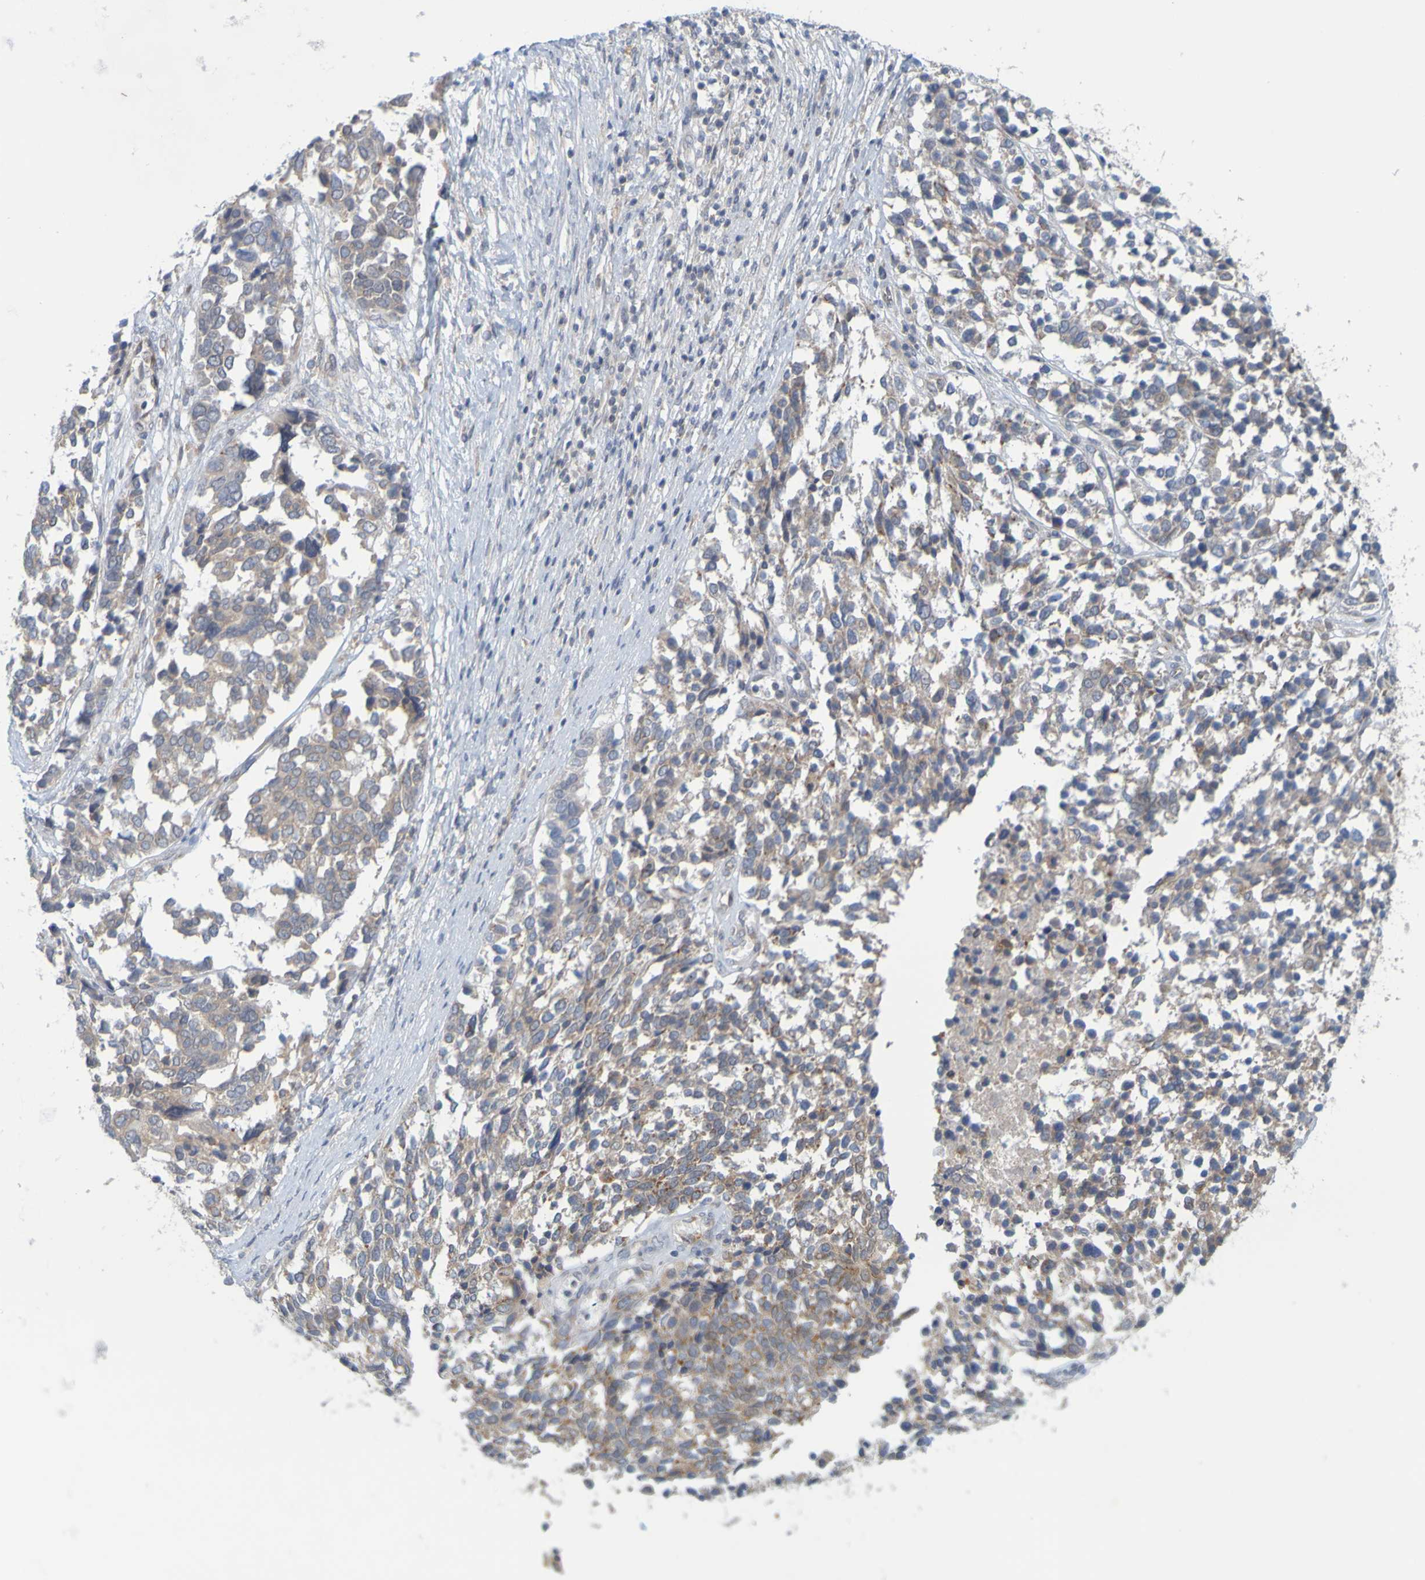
{"staining": {"intensity": "weak", "quantity": ">75%", "location": "cytoplasmic/membranous"}, "tissue": "ovarian cancer", "cell_type": "Tumor cells", "image_type": "cancer", "snomed": [{"axis": "morphology", "description": "Cystadenocarcinoma, serous, NOS"}, {"axis": "topography", "description": "Ovary"}], "caption": "This is a histology image of immunohistochemistry staining of ovarian serous cystadenocarcinoma, which shows weak positivity in the cytoplasmic/membranous of tumor cells.", "gene": "MOGS", "patient": {"sex": "female", "age": 44}}